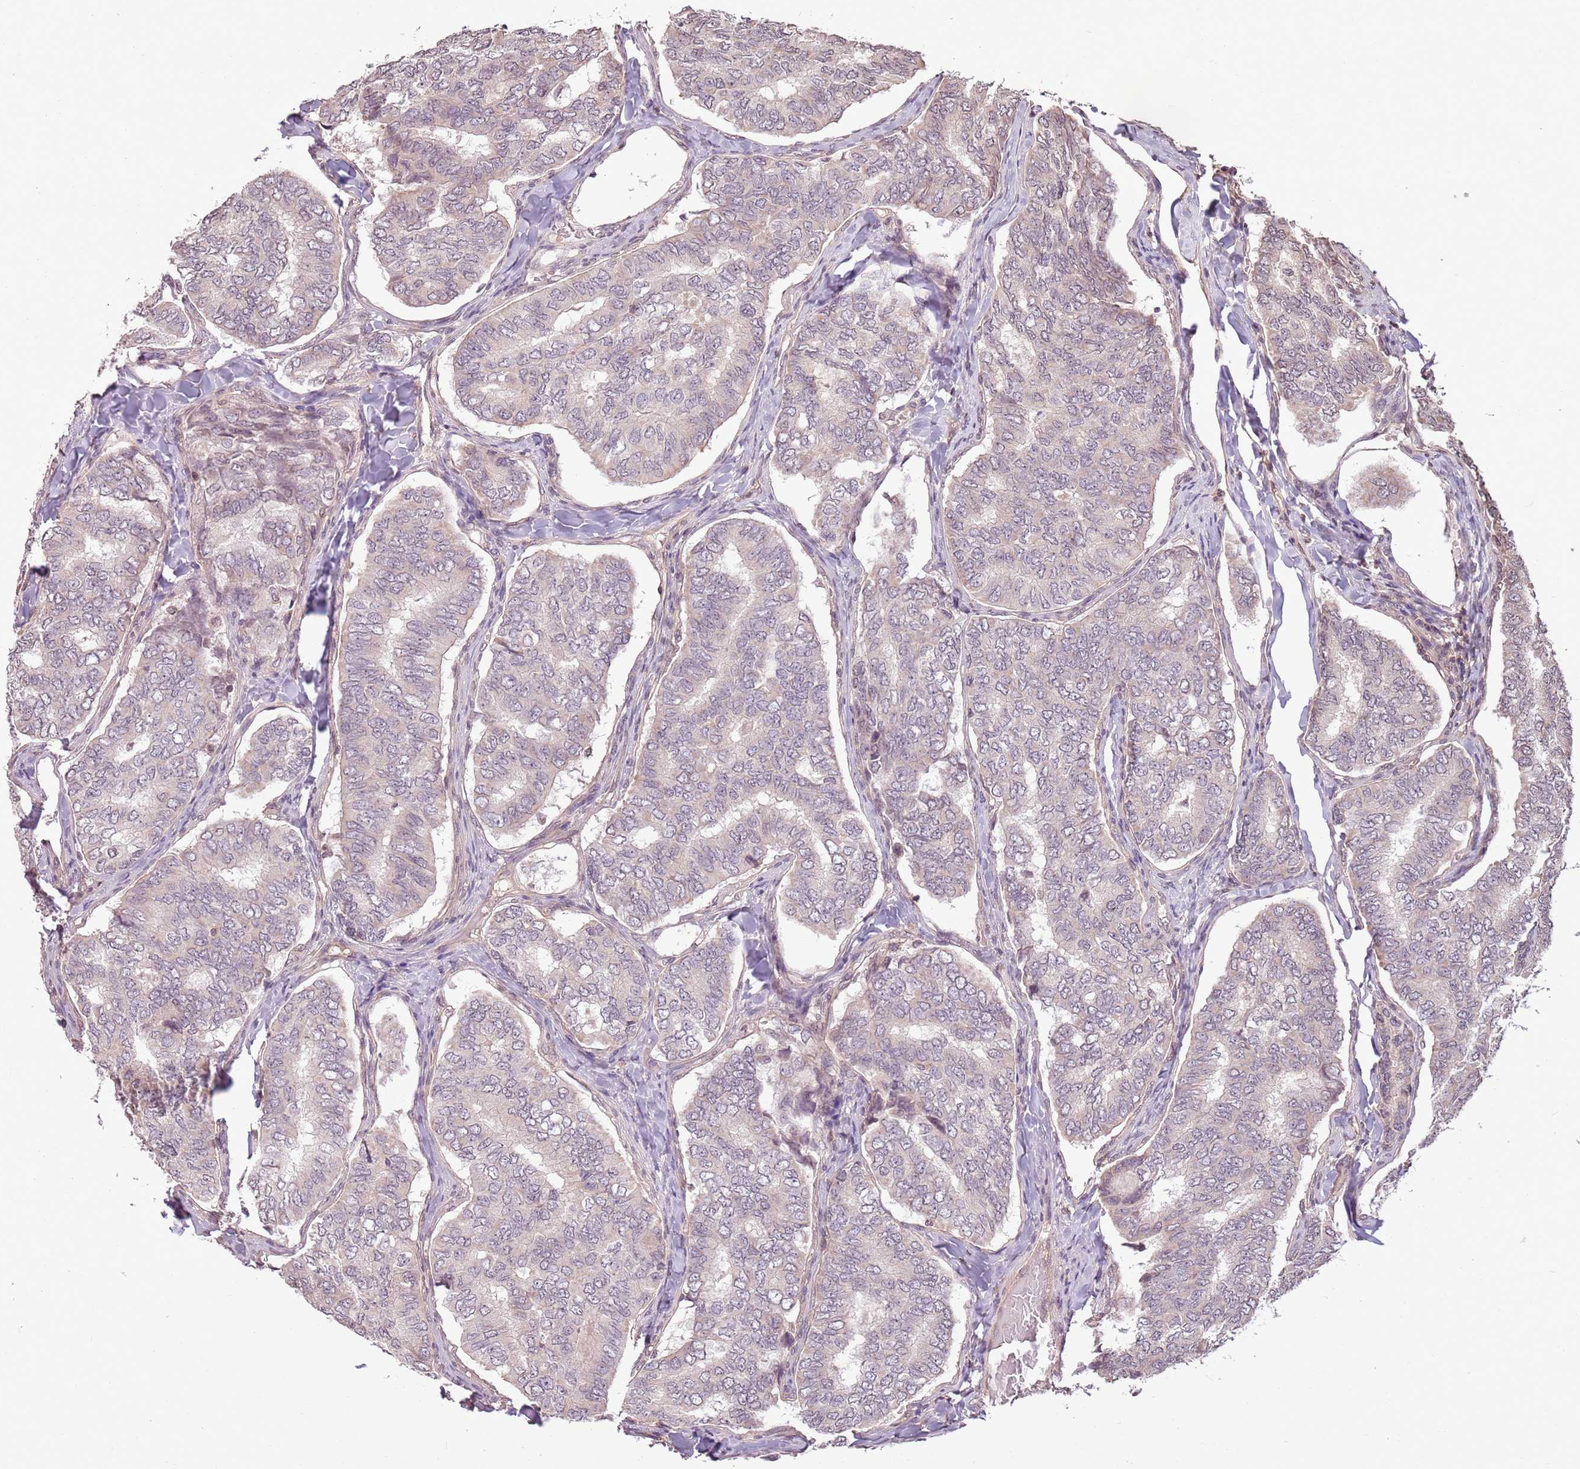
{"staining": {"intensity": "negative", "quantity": "none", "location": "none"}, "tissue": "thyroid cancer", "cell_type": "Tumor cells", "image_type": "cancer", "snomed": [{"axis": "morphology", "description": "Papillary adenocarcinoma, NOS"}, {"axis": "topography", "description": "Thyroid gland"}], "caption": "Protein analysis of thyroid cancer (papillary adenocarcinoma) shows no significant expression in tumor cells.", "gene": "CAPN9", "patient": {"sex": "female", "age": 35}}